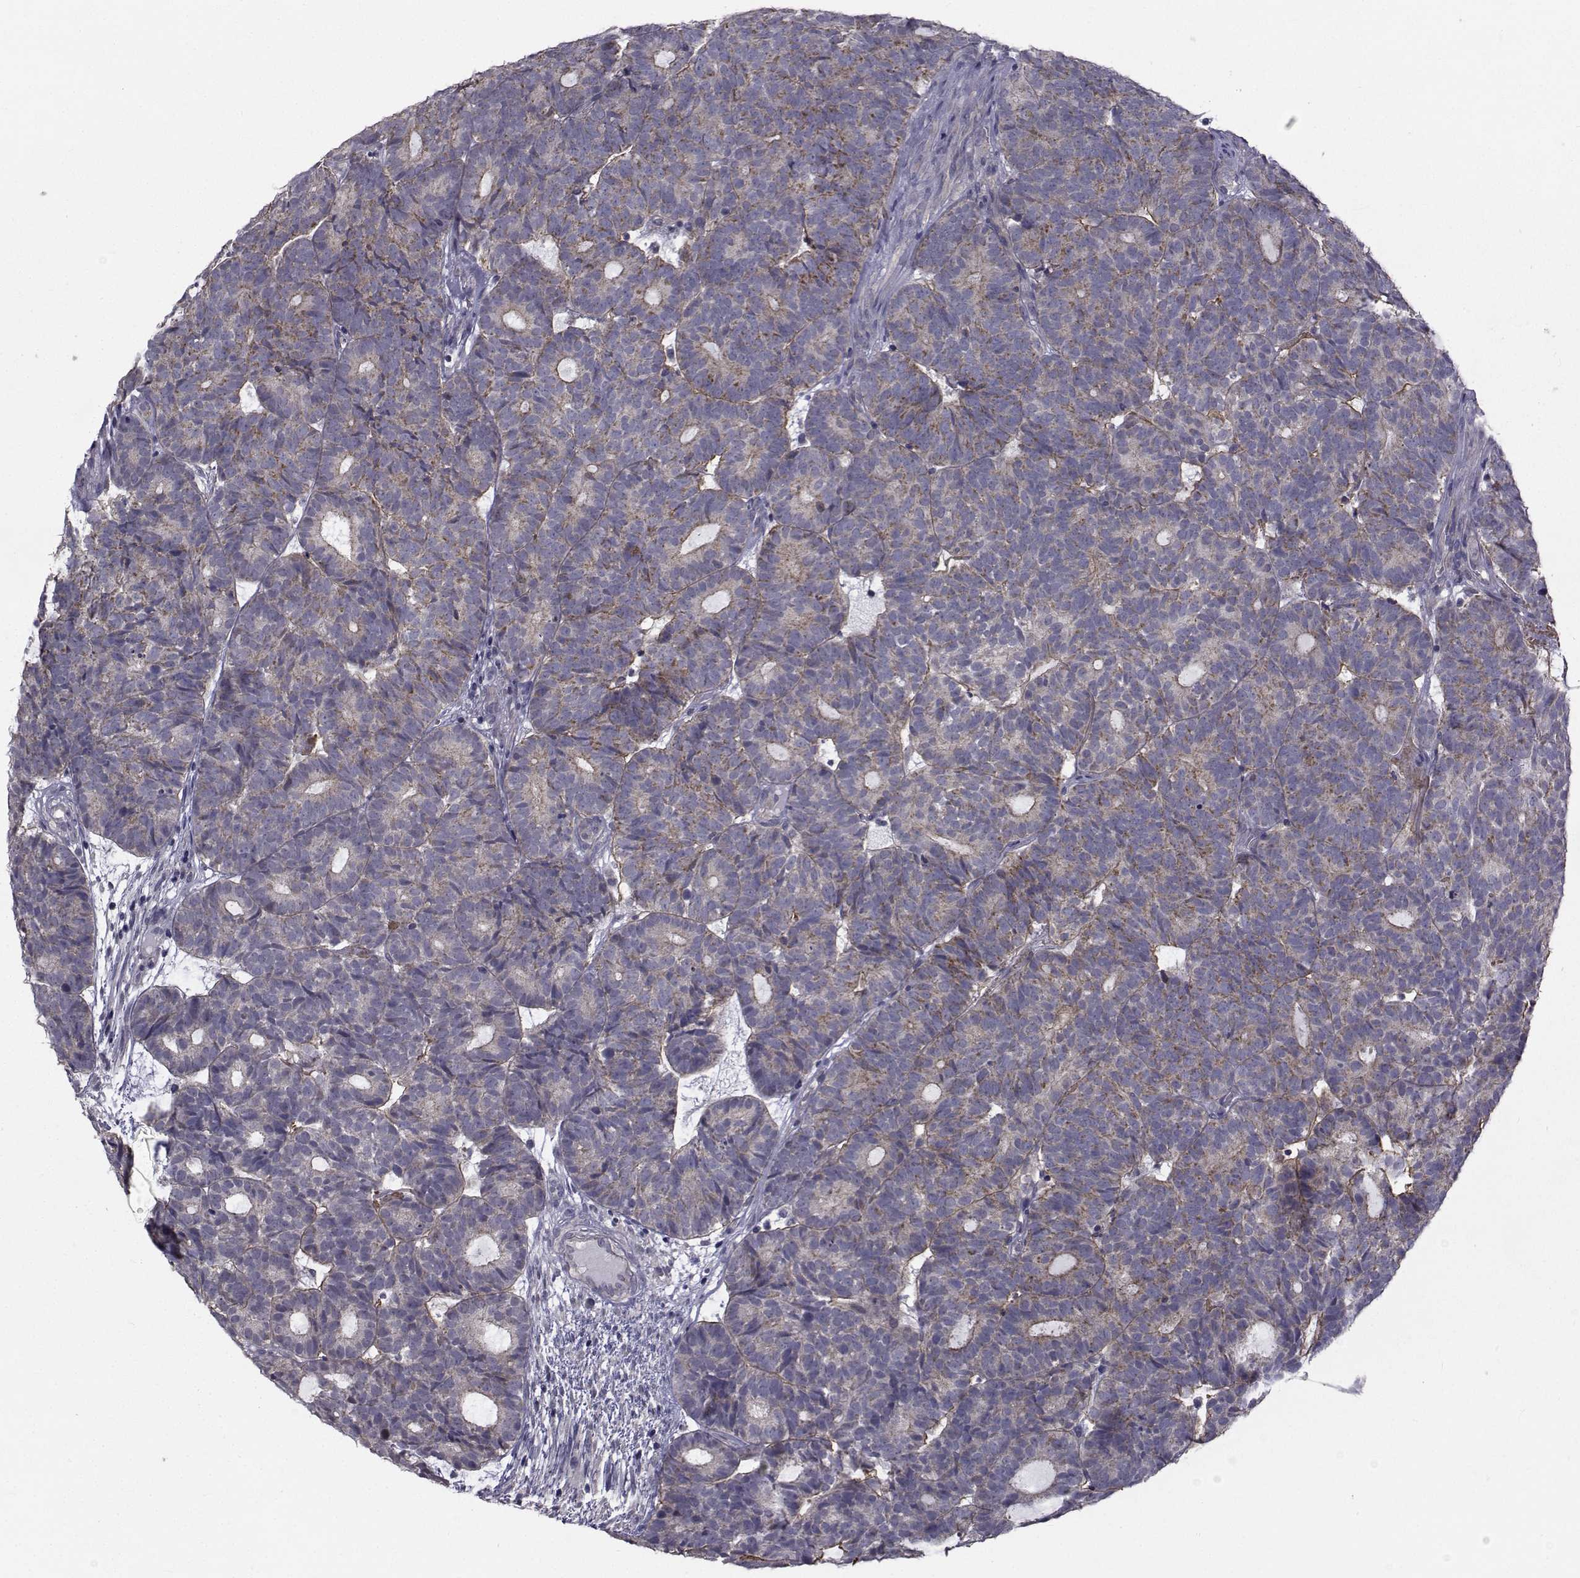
{"staining": {"intensity": "weak", "quantity": "<25%", "location": "cytoplasmic/membranous"}, "tissue": "head and neck cancer", "cell_type": "Tumor cells", "image_type": "cancer", "snomed": [{"axis": "morphology", "description": "Adenocarcinoma, NOS"}, {"axis": "topography", "description": "Head-Neck"}], "caption": "Immunohistochemistry histopathology image of neoplastic tissue: adenocarcinoma (head and neck) stained with DAB (3,3'-diaminobenzidine) demonstrates no significant protein staining in tumor cells.", "gene": "CFAP74", "patient": {"sex": "female", "age": 81}}